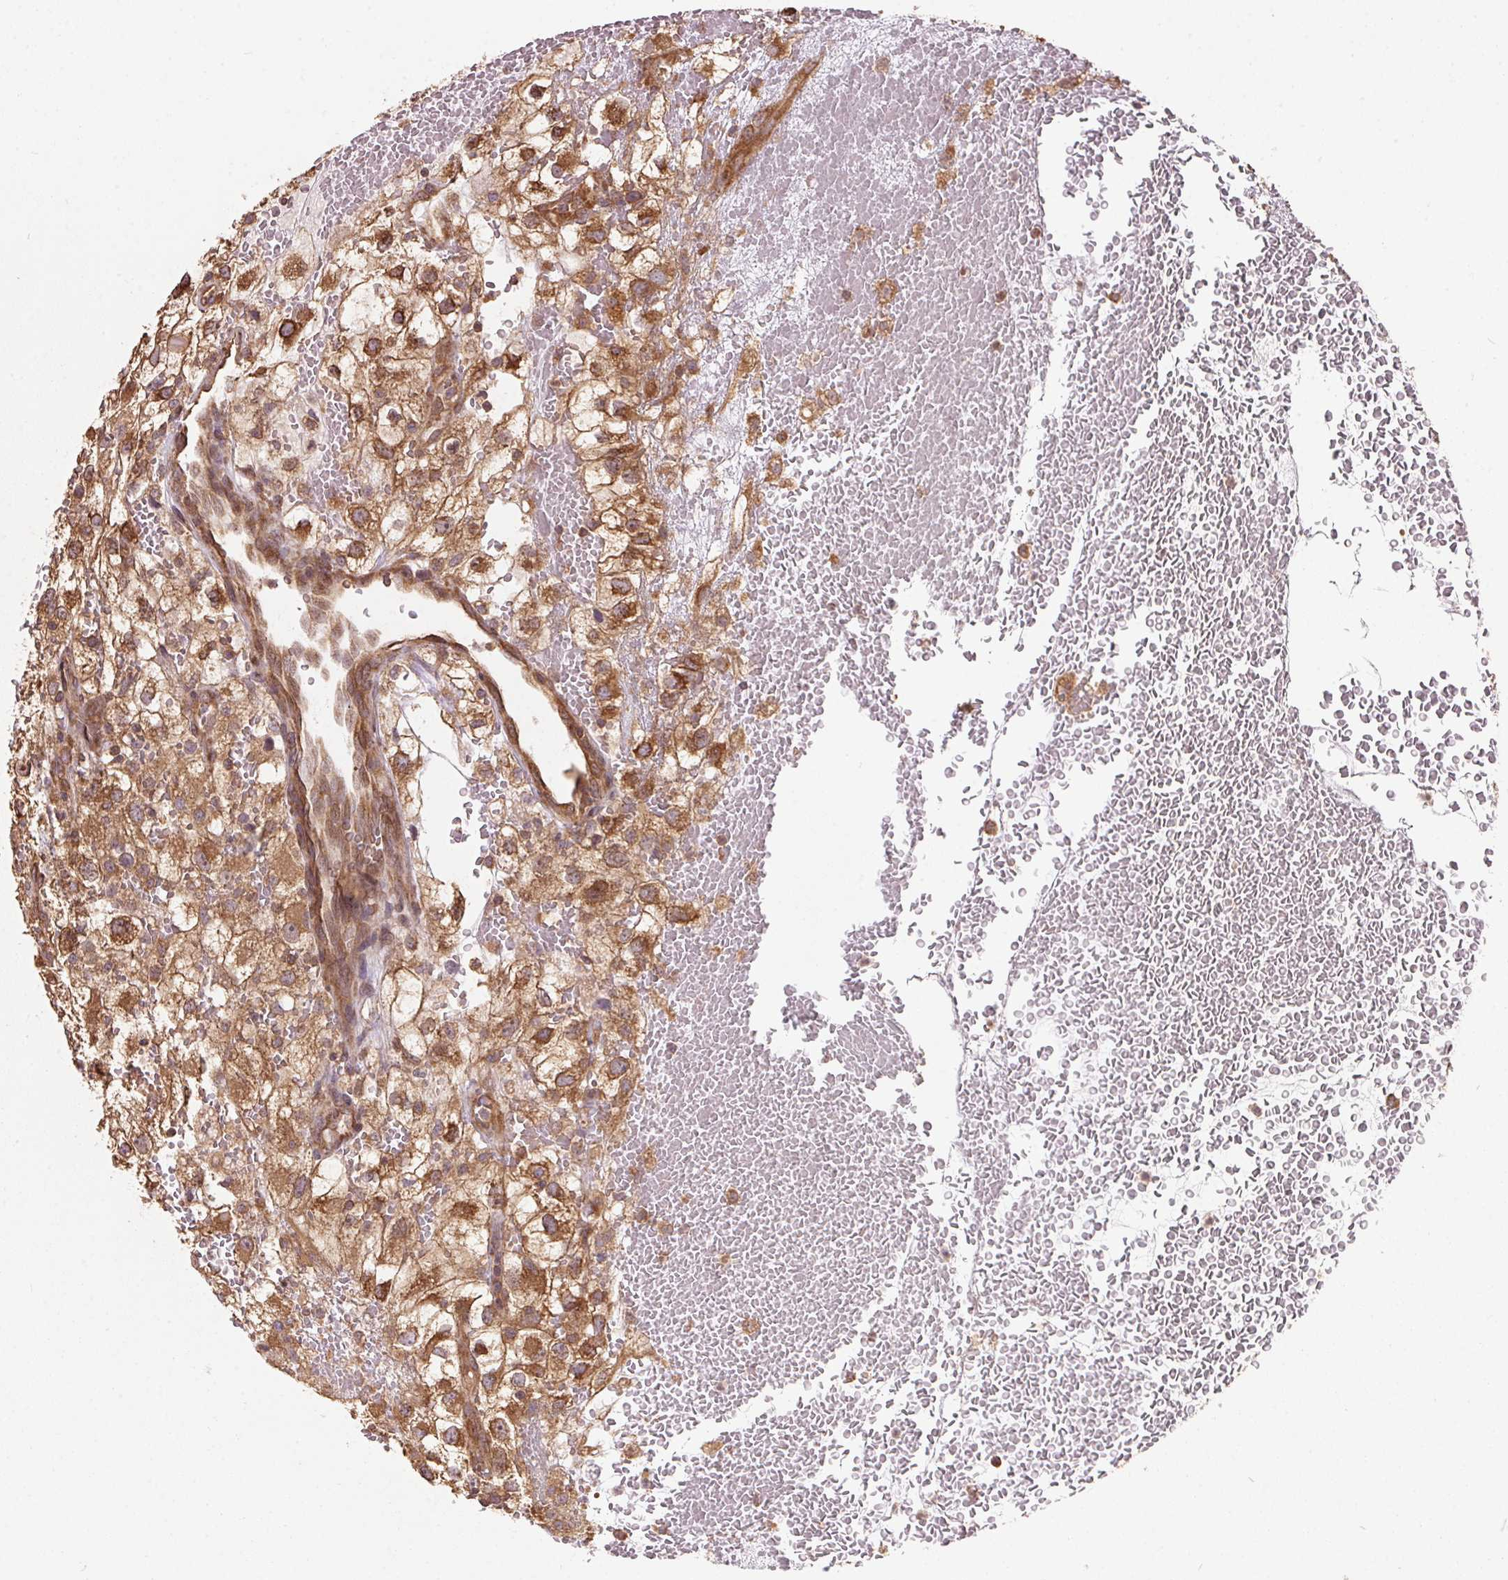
{"staining": {"intensity": "strong", "quantity": ">75%", "location": "cytoplasmic/membranous"}, "tissue": "renal cancer", "cell_type": "Tumor cells", "image_type": "cancer", "snomed": [{"axis": "morphology", "description": "Adenocarcinoma, NOS"}, {"axis": "topography", "description": "Kidney"}], "caption": "Renal adenocarcinoma stained with a protein marker exhibits strong staining in tumor cells.", "gene": "EIF2S1", "patient": {"sex": "male", "age": 59}}